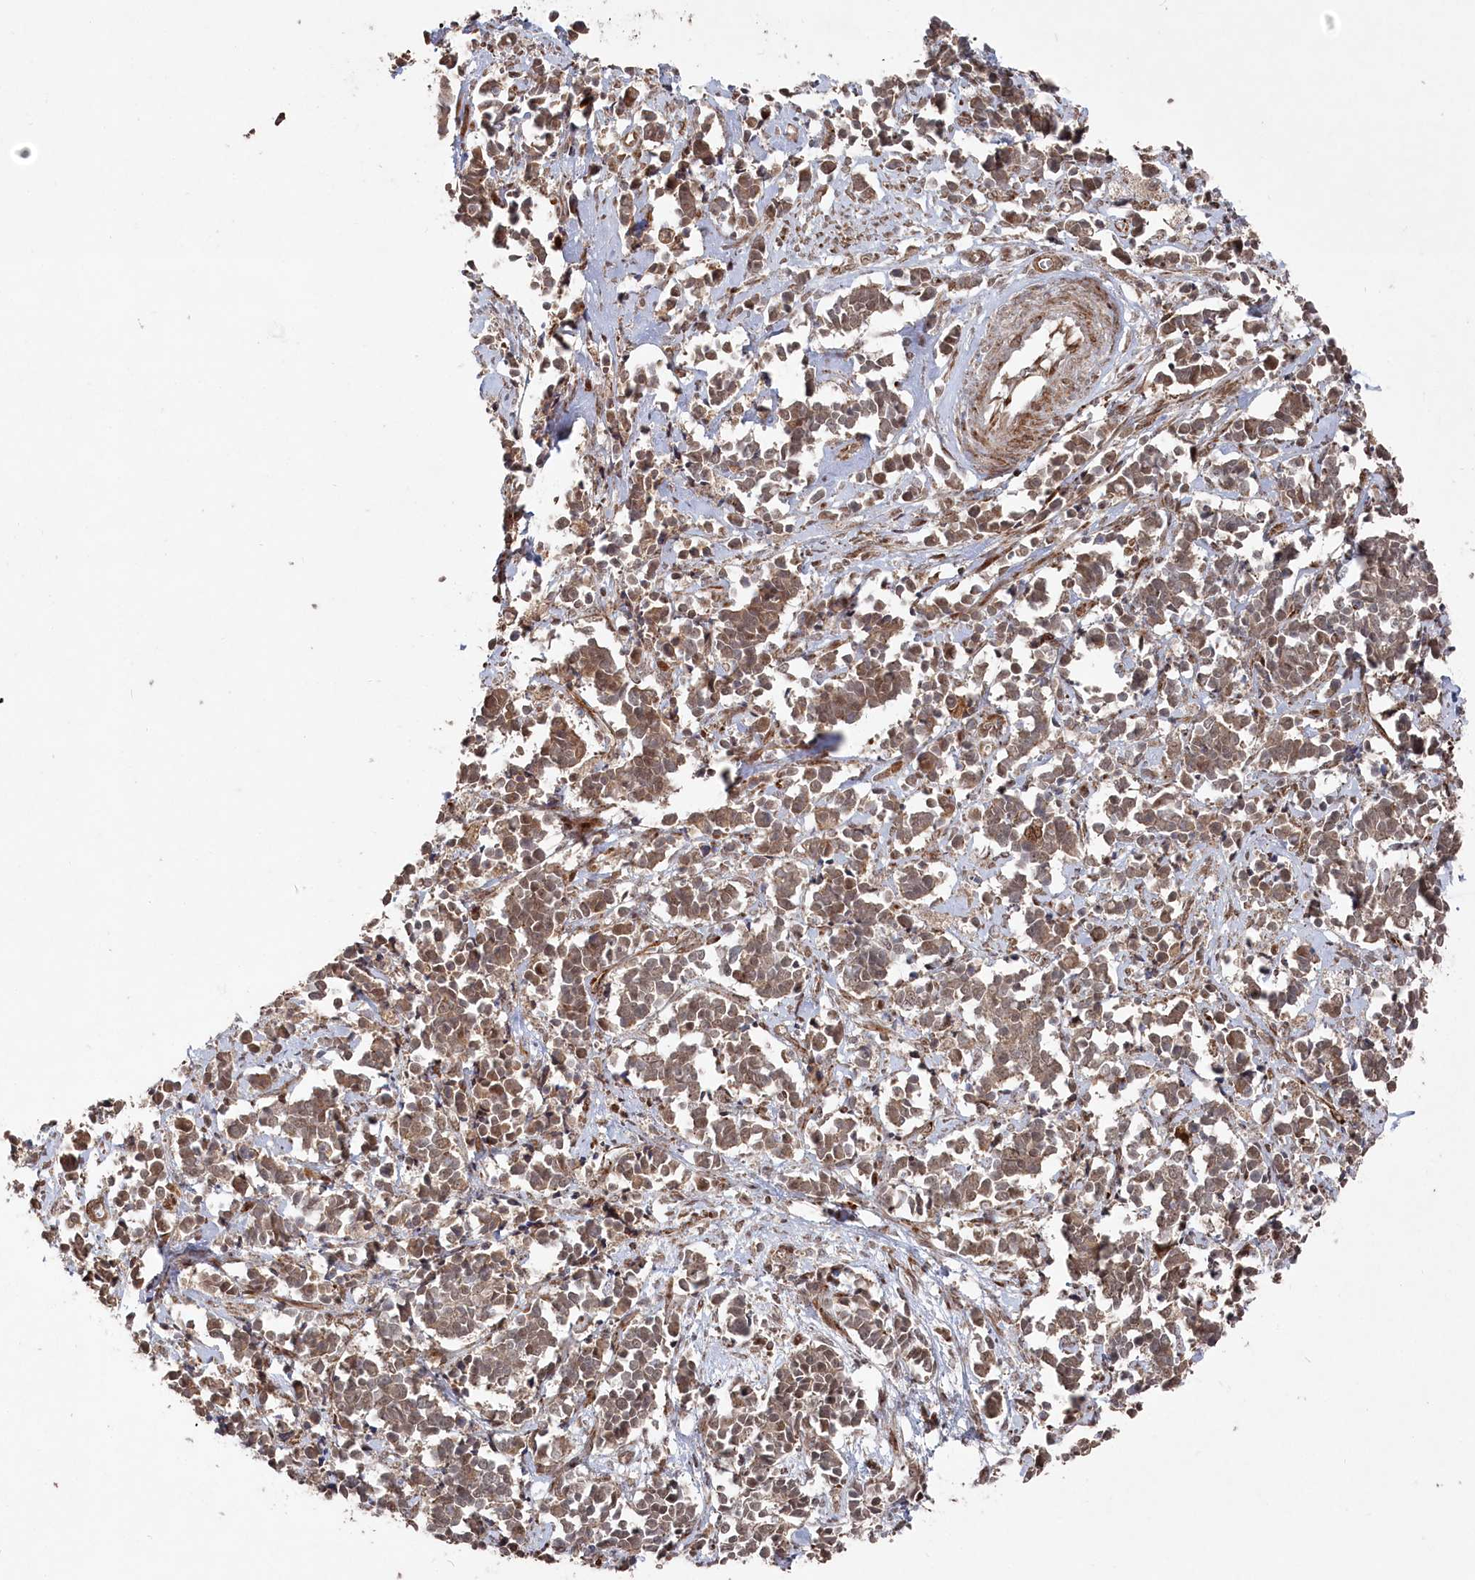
{"staining": {"intensity": "moderate", "quantity": ">75%", "location": "cytoplasmic/membranous,nuclear"}, "tissue": "cervical cancer", "cell_type": "Tumor cells", "image_type": "cancer", "snomed": [{"axis": "morphology", "description": "Normal tissue, NOS"}, {"axis": "morphology", "description": "Squamous cell carcinoma, NOS"}, {"axis": "topography", "description": "Cervix"}], "caption": "Squamous cell carcinoma (cervical) stained with immunohistochemistry (IHC) shows moderate cytoplasmic/membranous and nuclear expression in approximately >75% of tumor cells. Nuclei are stained in blue.", "gene": "POLR3A", "patient": {"sex": "female", "age": 35}}